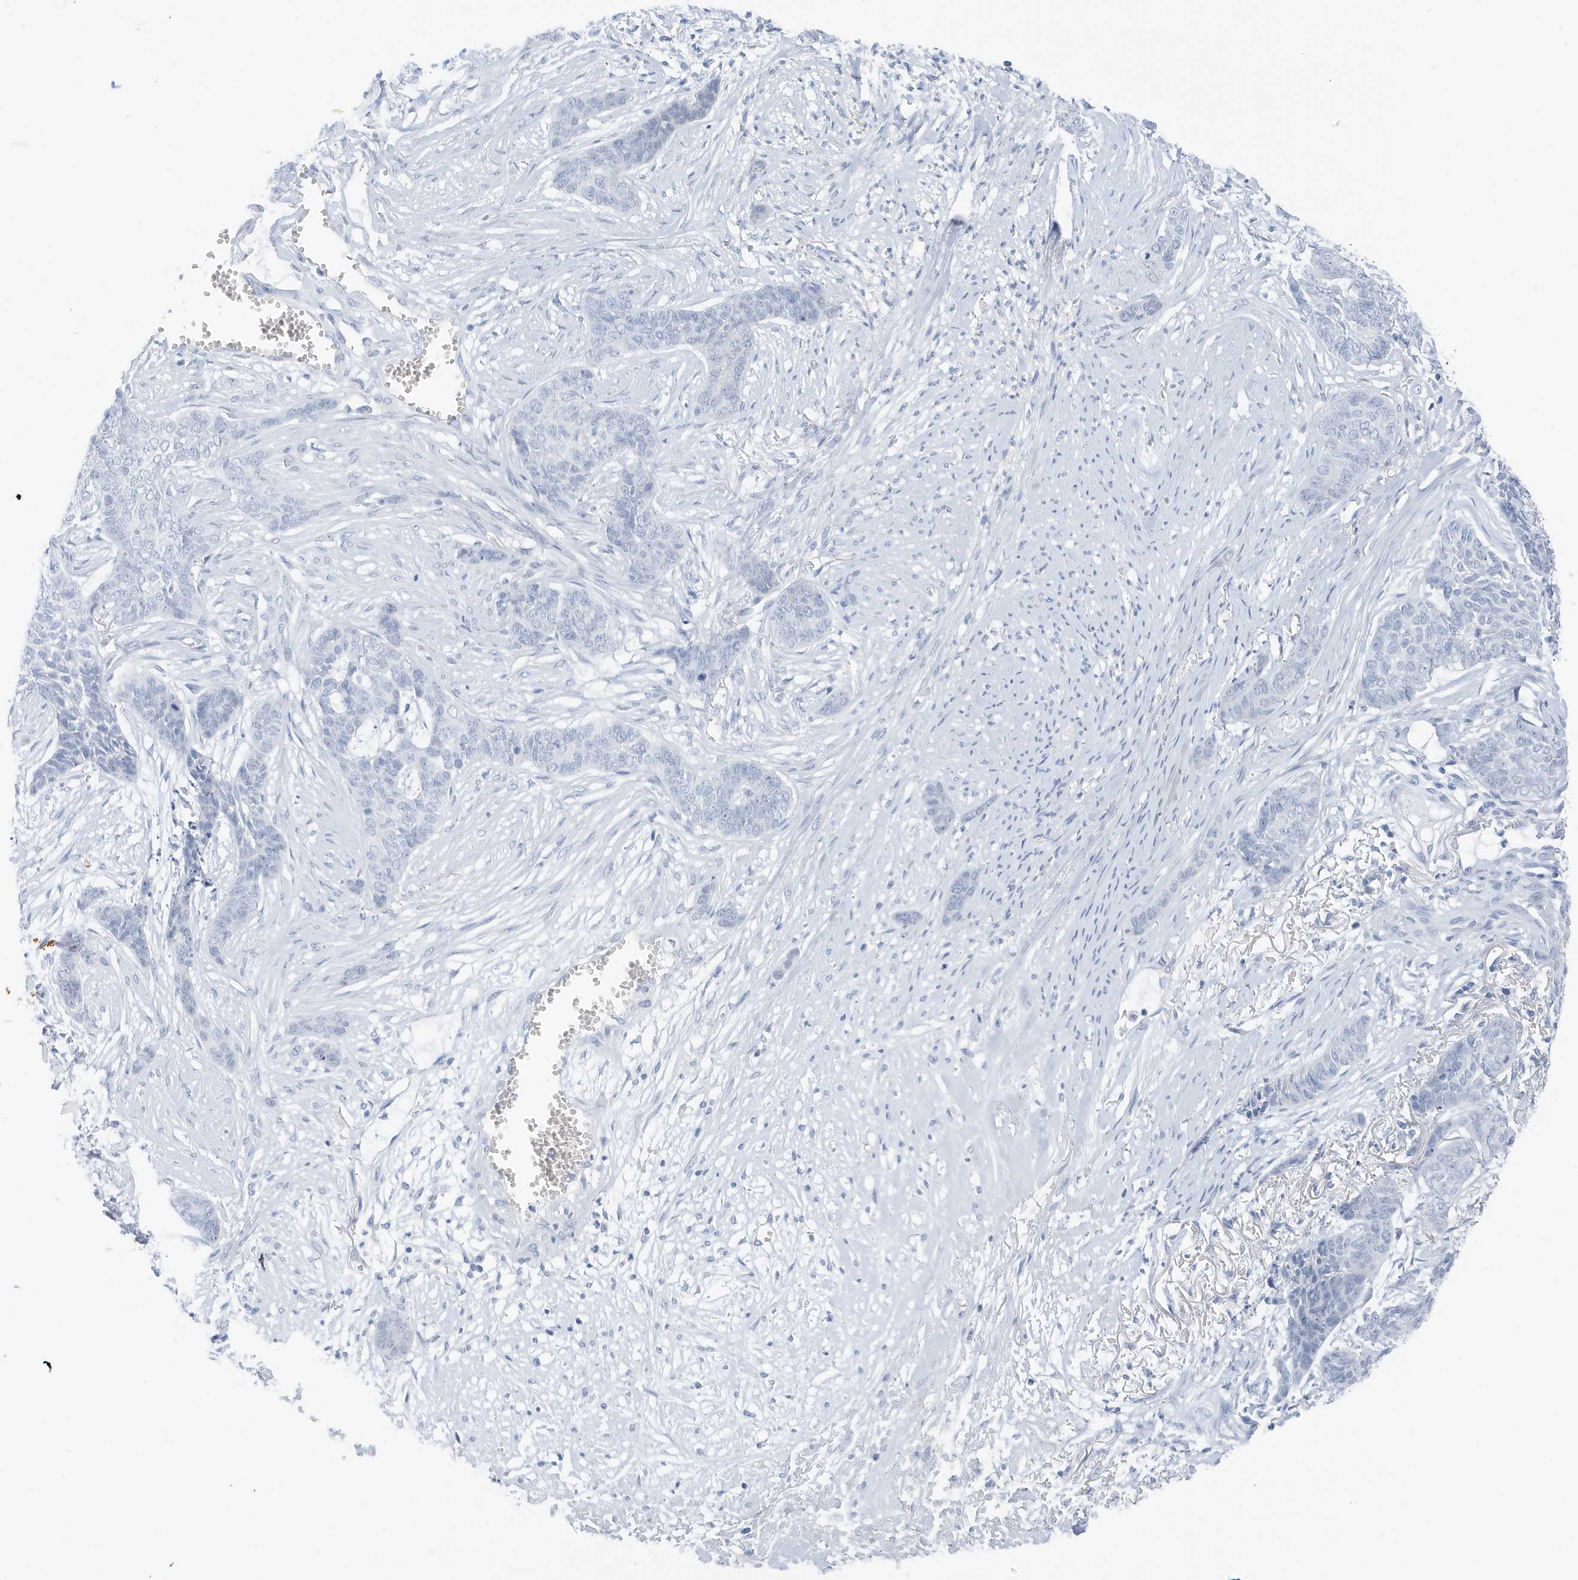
{"staining": {"intensity": "negative", "quantity": "none", "location": "none"}, "tissue": "skin cancer", "cell_type": "Tumor cells", "image_type": "cancer", "snomed": [{"axis": "morphology", "description": "Basal cell carcinoma"}, {"axis": "topography", "description": "Skin"}], "caption": "This is an immunohistochemistry (IHC) histopathology image of skin basal cell carcinoma. There is no staining in tumor cells.", "gene": "ZFP64", "patient": {"sex": "female", "age": 64}}